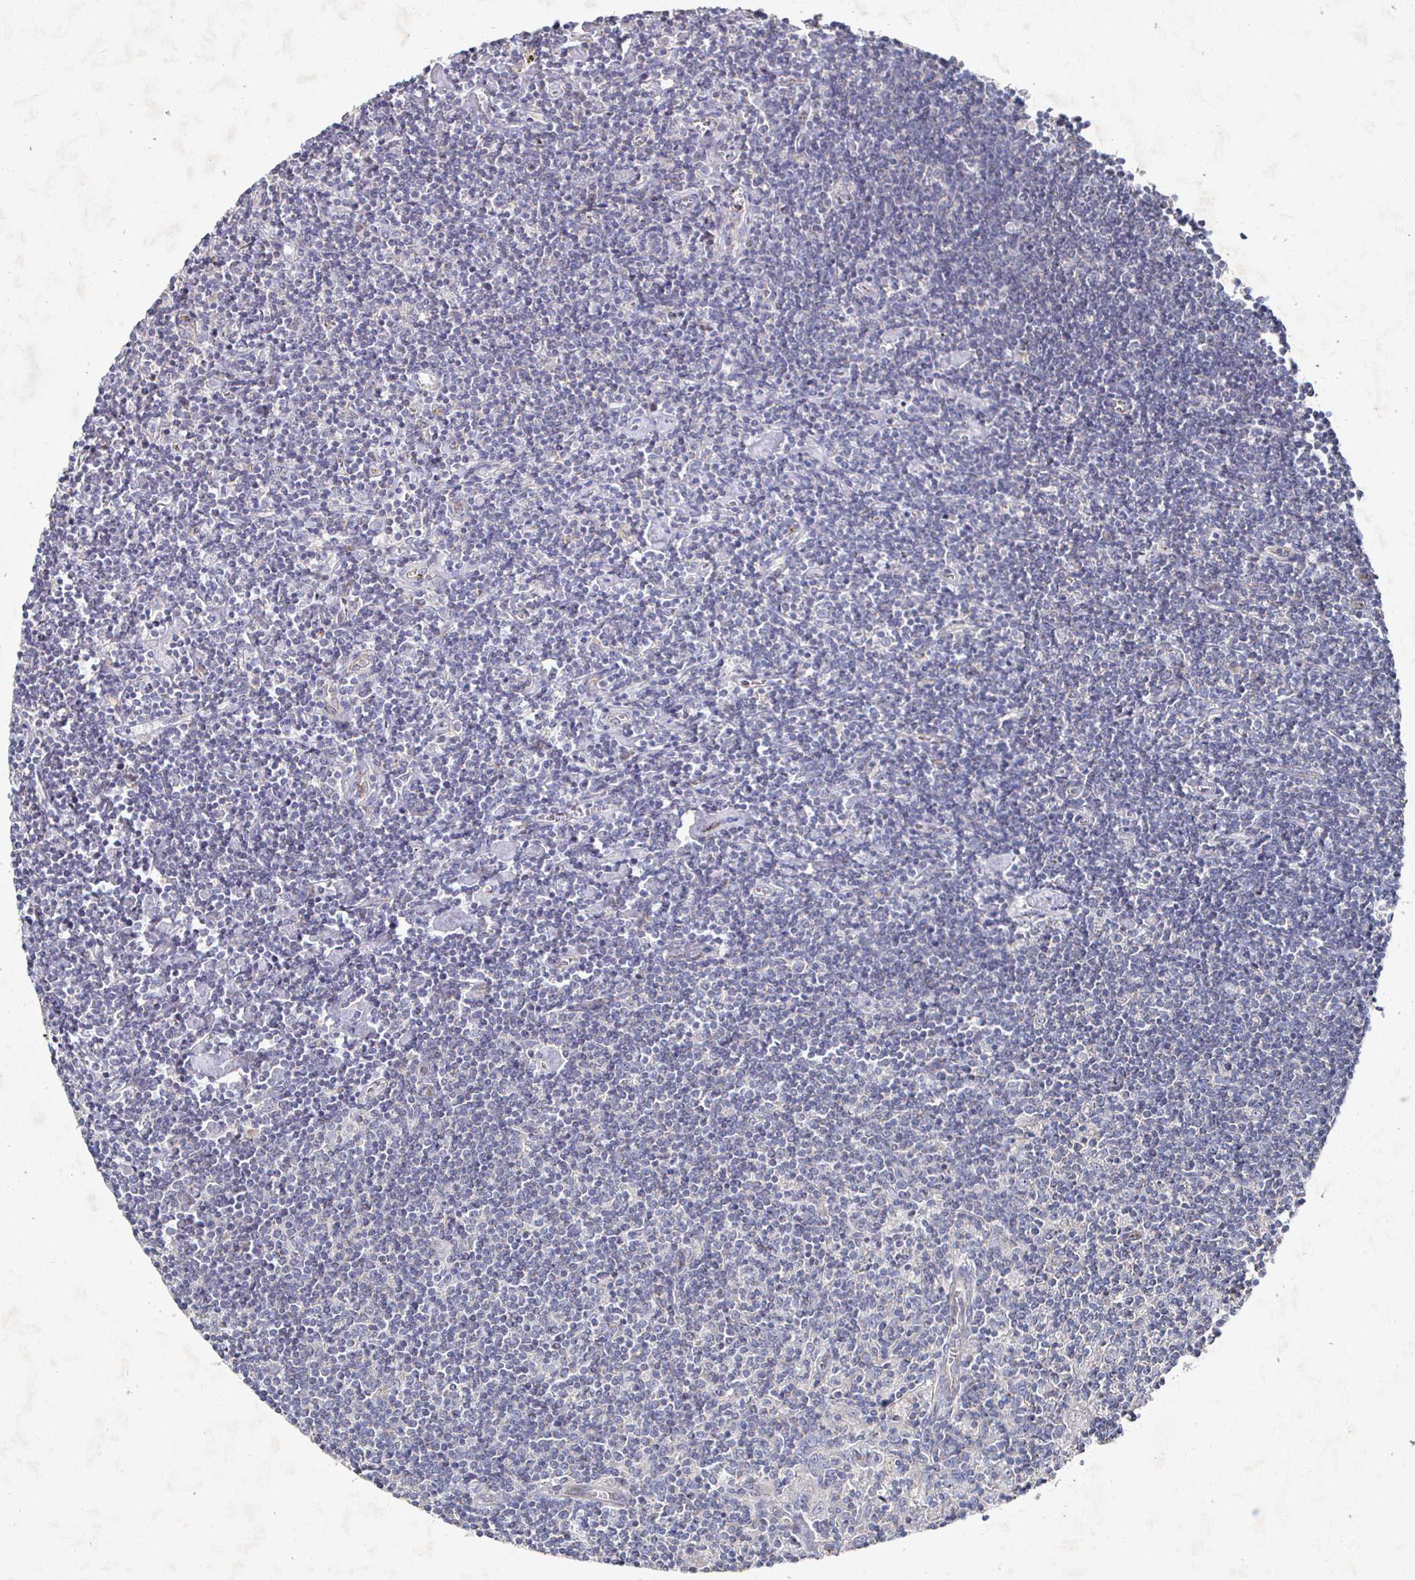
{"staining": {"intensity": "negative", "quantity": "none", "location": "none"}, "tissue": "lymphoma", "cell_type": "Tumor cells", "image_type": "cancer", "snomed": [{"axis": "morphology", "description": "Hodgkin's disease, NOS"}, {"axis": "topography", "description": "Lymph node"}], "caption": "IHC image of neoplastic tissue: human Hodgkin's disease stained with DAB (3,3'-diaminobenzidine) demonstrates no significant protein expression in tumor cells.", "gene": "NRSN1", "patient": {"sex": "male", "age": 40}}